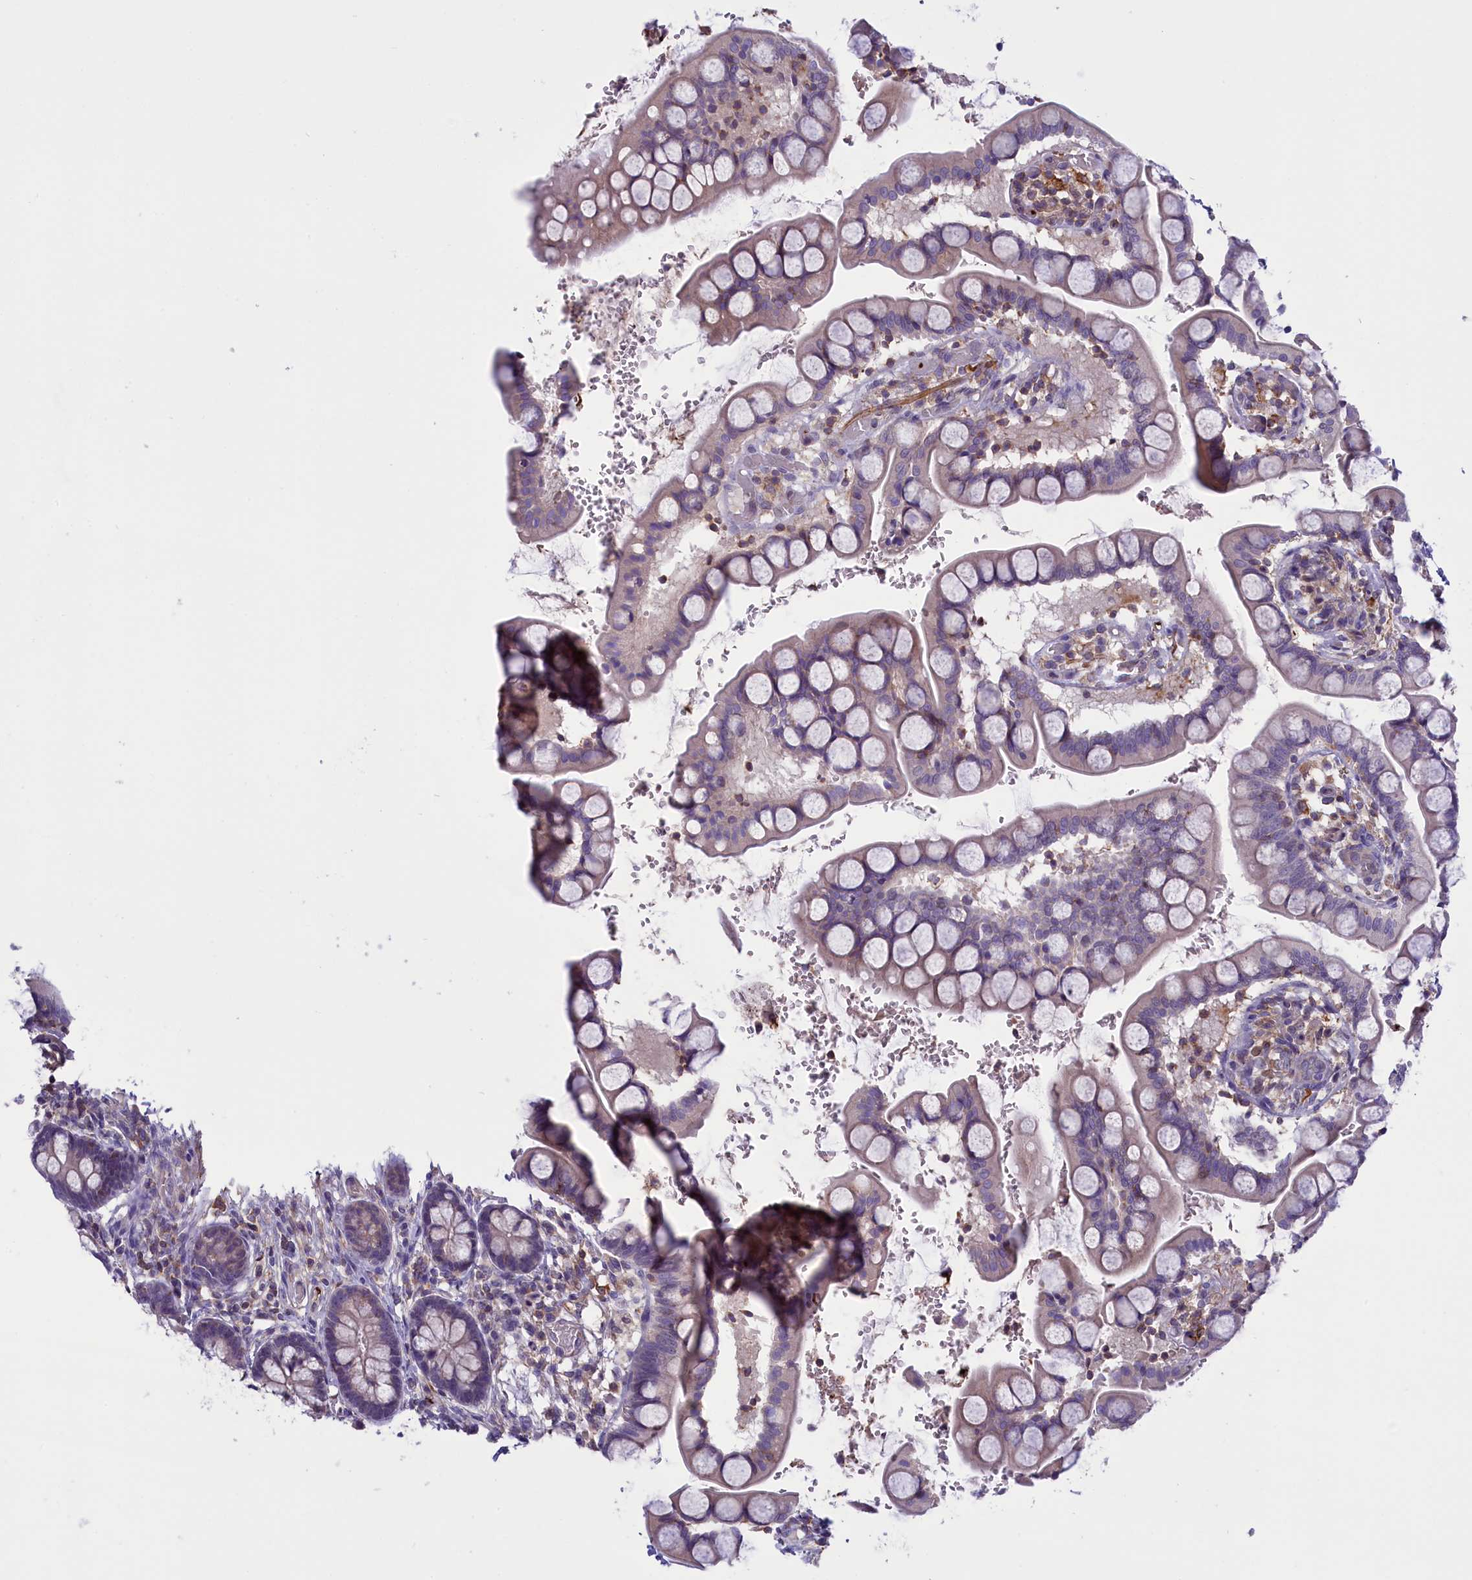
{"staining": {"intensity": "negative", "quantity": "none", "location": "none"}, "tissue": "small intestine", "cell_type": "Glandular cells", "image_type": "normal", "snomed": [{"axis": "morphology", "description": "Normal tissue, NOS"}, {"axis": "topography", "description": "Small intestine"}], "caption": "Immunohistochemistry histopathology image of unremarkable small intestine stained for a protein (brown), which exhibits no expression in glandular cells.", "gene": "HEATR3", "patient": {"sex": "male", "age": 52}}